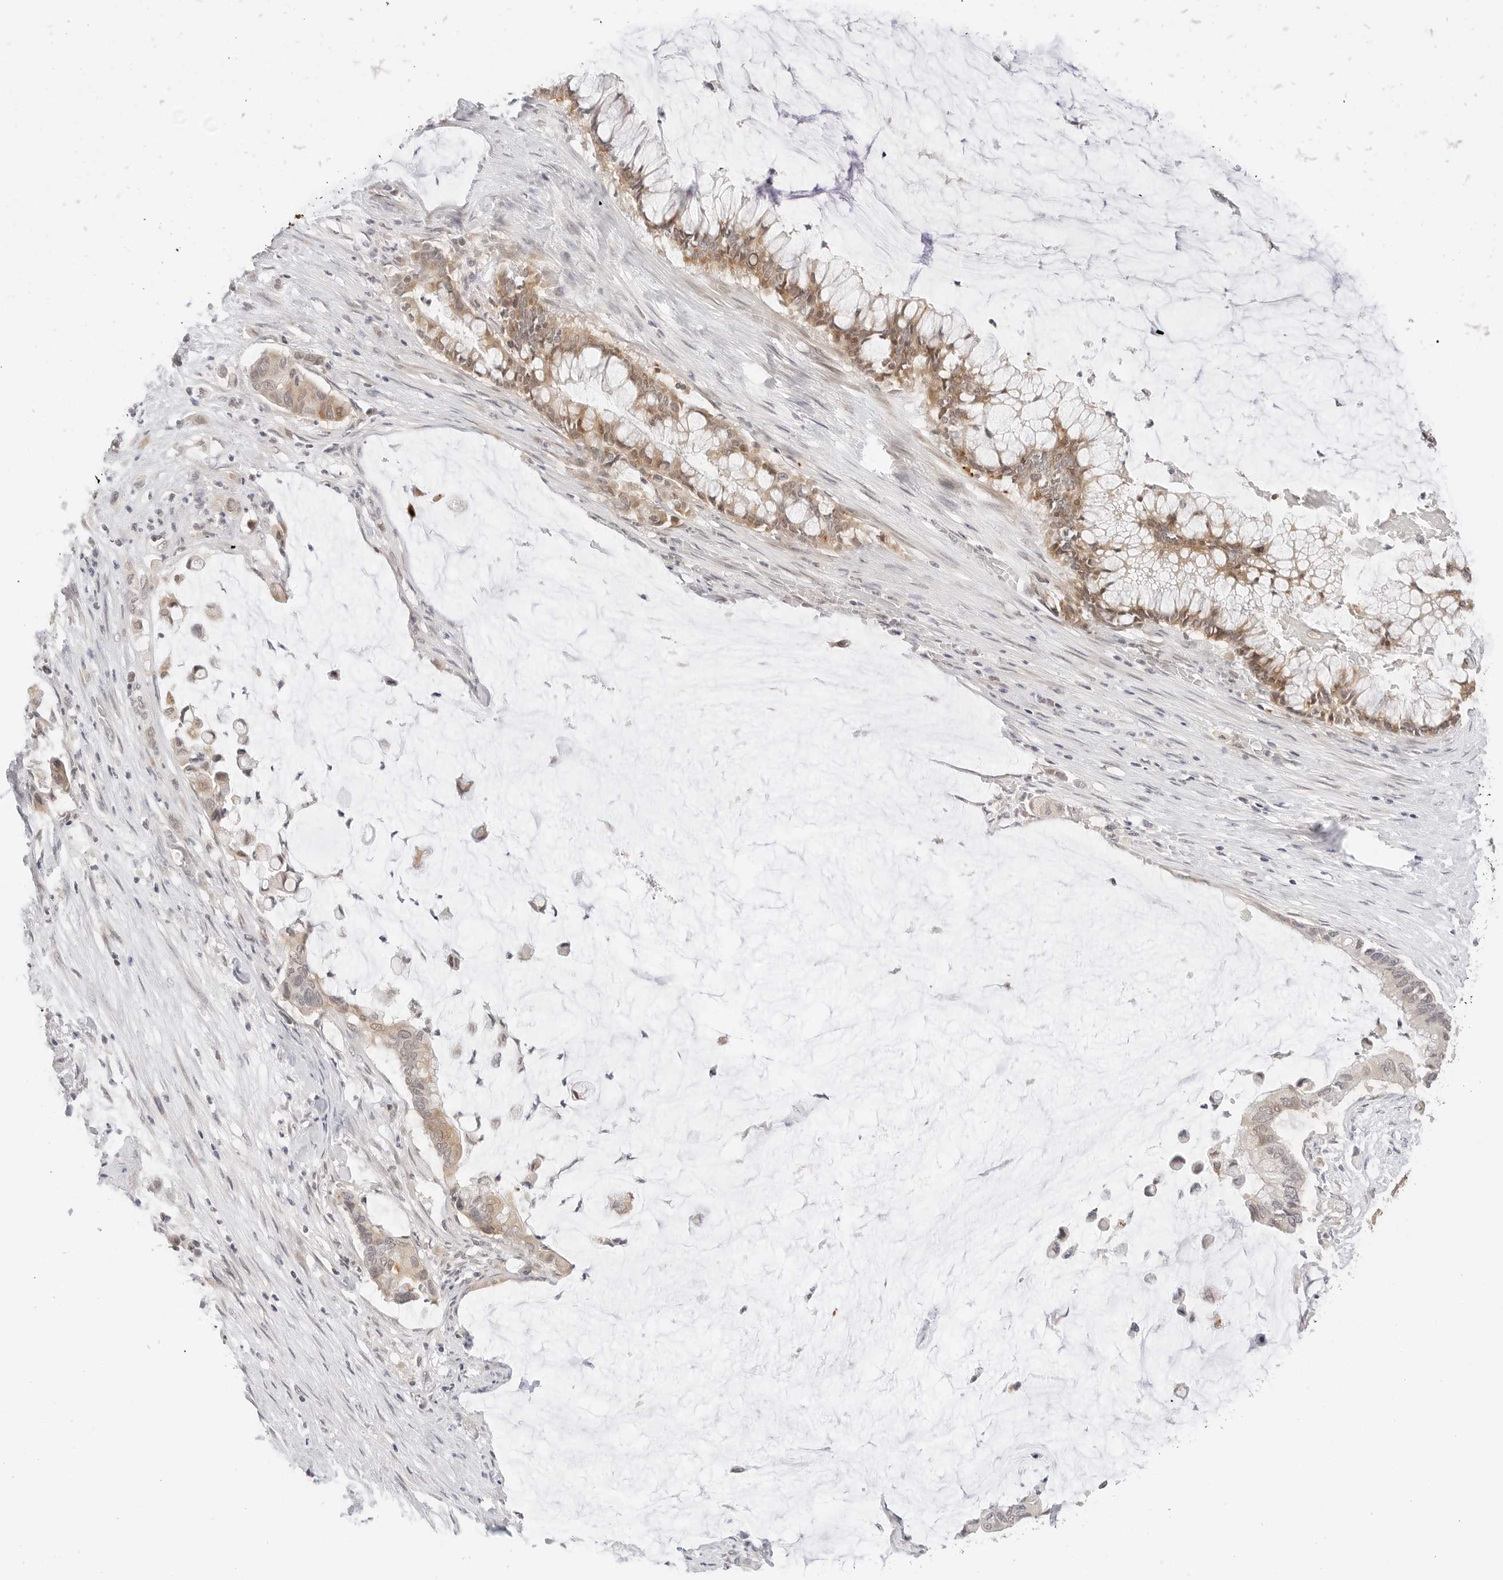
{"staining": {"intensity": "moderate", "quantity": "25%-75%", "location": "cytoplasmic/membranous"}, "tissue": "pancreatic cancer", "cell_type": "Tumor cells", "image_type": "cancer", "snomed": [{"axis": "morphology", "description": "Adenocarcinoma, NOS"}, {"axis": "topography", "description": "Pancreas"}], "caption": "Immunohistochemistry (IHC) photomicrograph of pancreatic cancer stained for a protein (brown), which exhibits medium levels of moderate cytoplasmic/membranous positivity in about 25%-75% of tumor cells.", "gene": "SEPTIN4", "patient": {"sex": "male", "age": 41}}